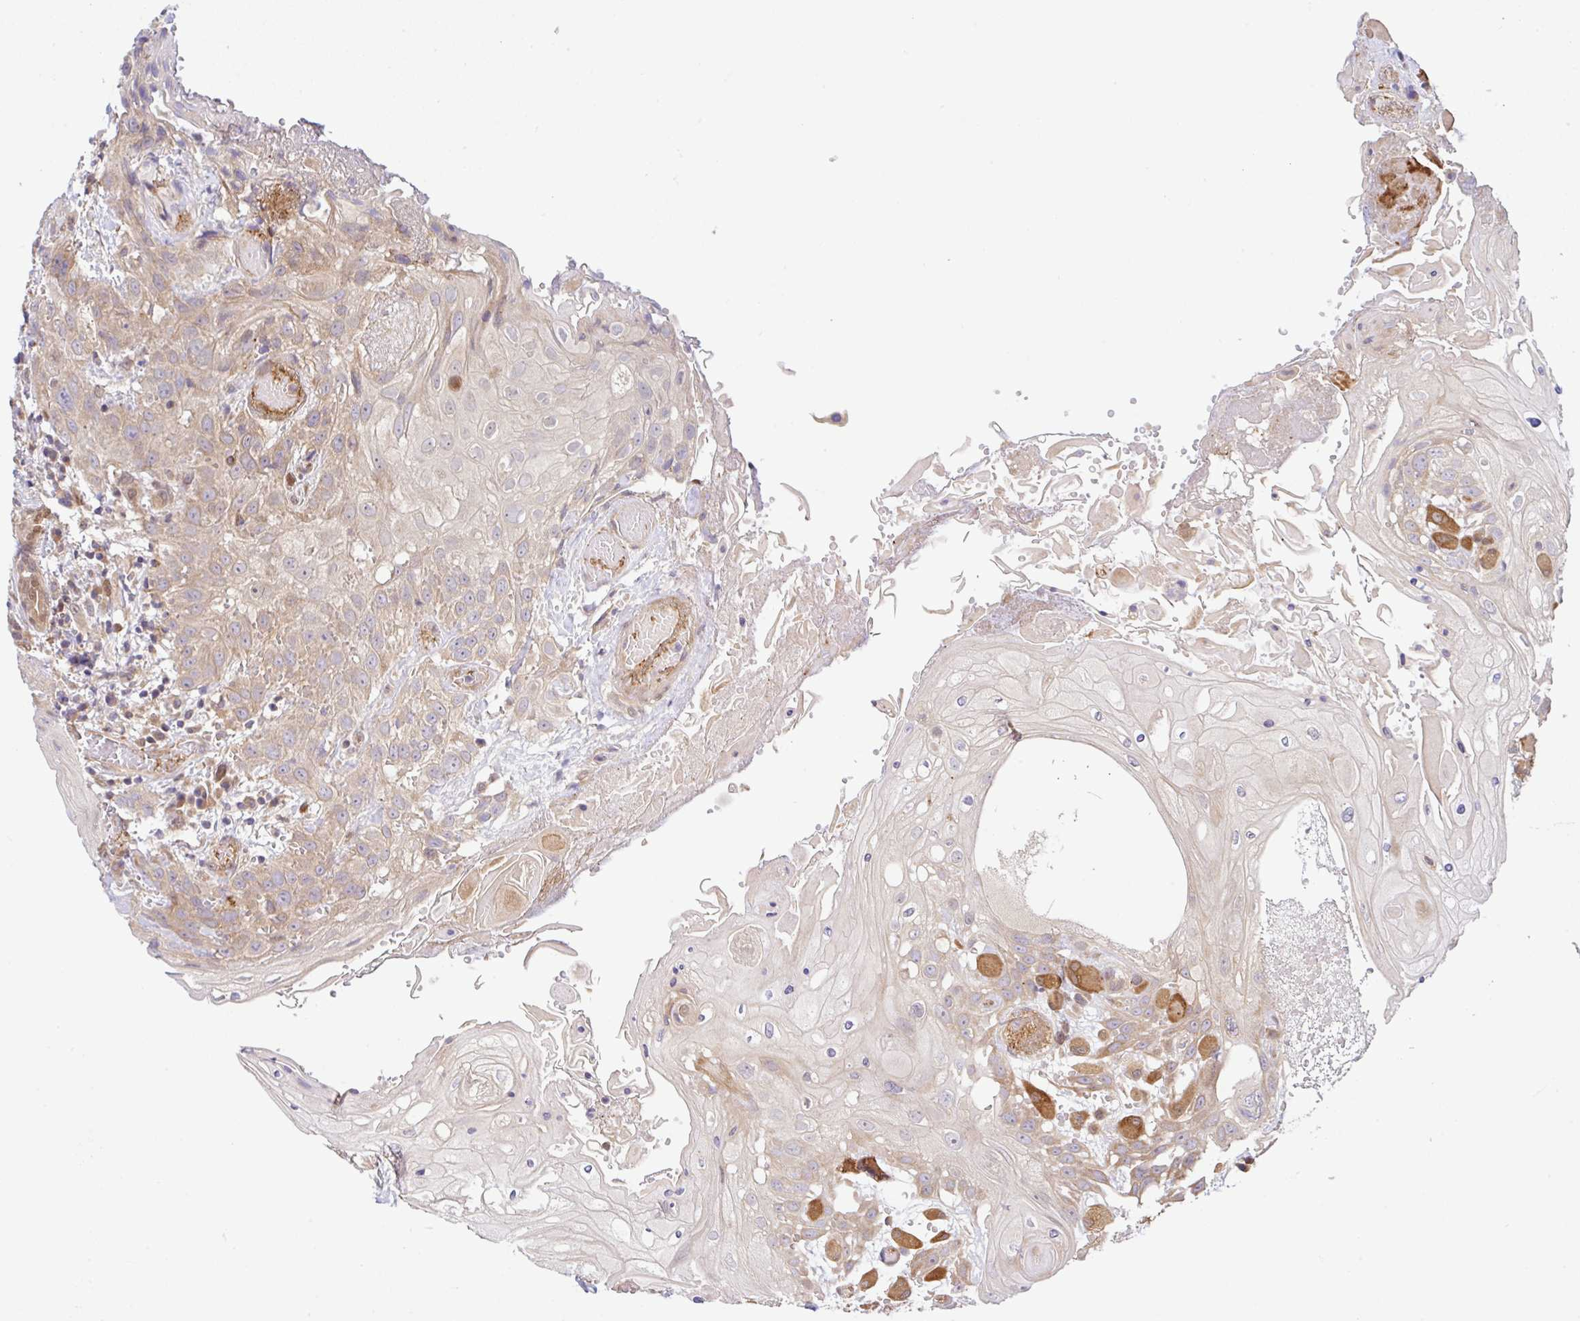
{"staining": {"intensity": "moderate", "quantity": "25%-75%", "location": "cytoplasmic/membranous"}, "tissue": "head and neck cancer", "cell_type": "Tumor cells", "image_type": "cancer", "snomed": [{"axis": "morphology", "description": "Squamous cell carcinoma, NOS"}, {"axis": "topography", "description": "Head-Neck"}], "caption": "Immunohistochemistry photomicrograph of neoplastic tissue: head and neck cancer stained using immunohistochemistry exhibits medium levels of moderate protein expression localized specifically in the cytoplasmic/membranous of tumor cells, appearing as a cytoplasmic/membranous brown color.", "gene": "UBE4A", "patient": {"sex": "female", "age": 43}}